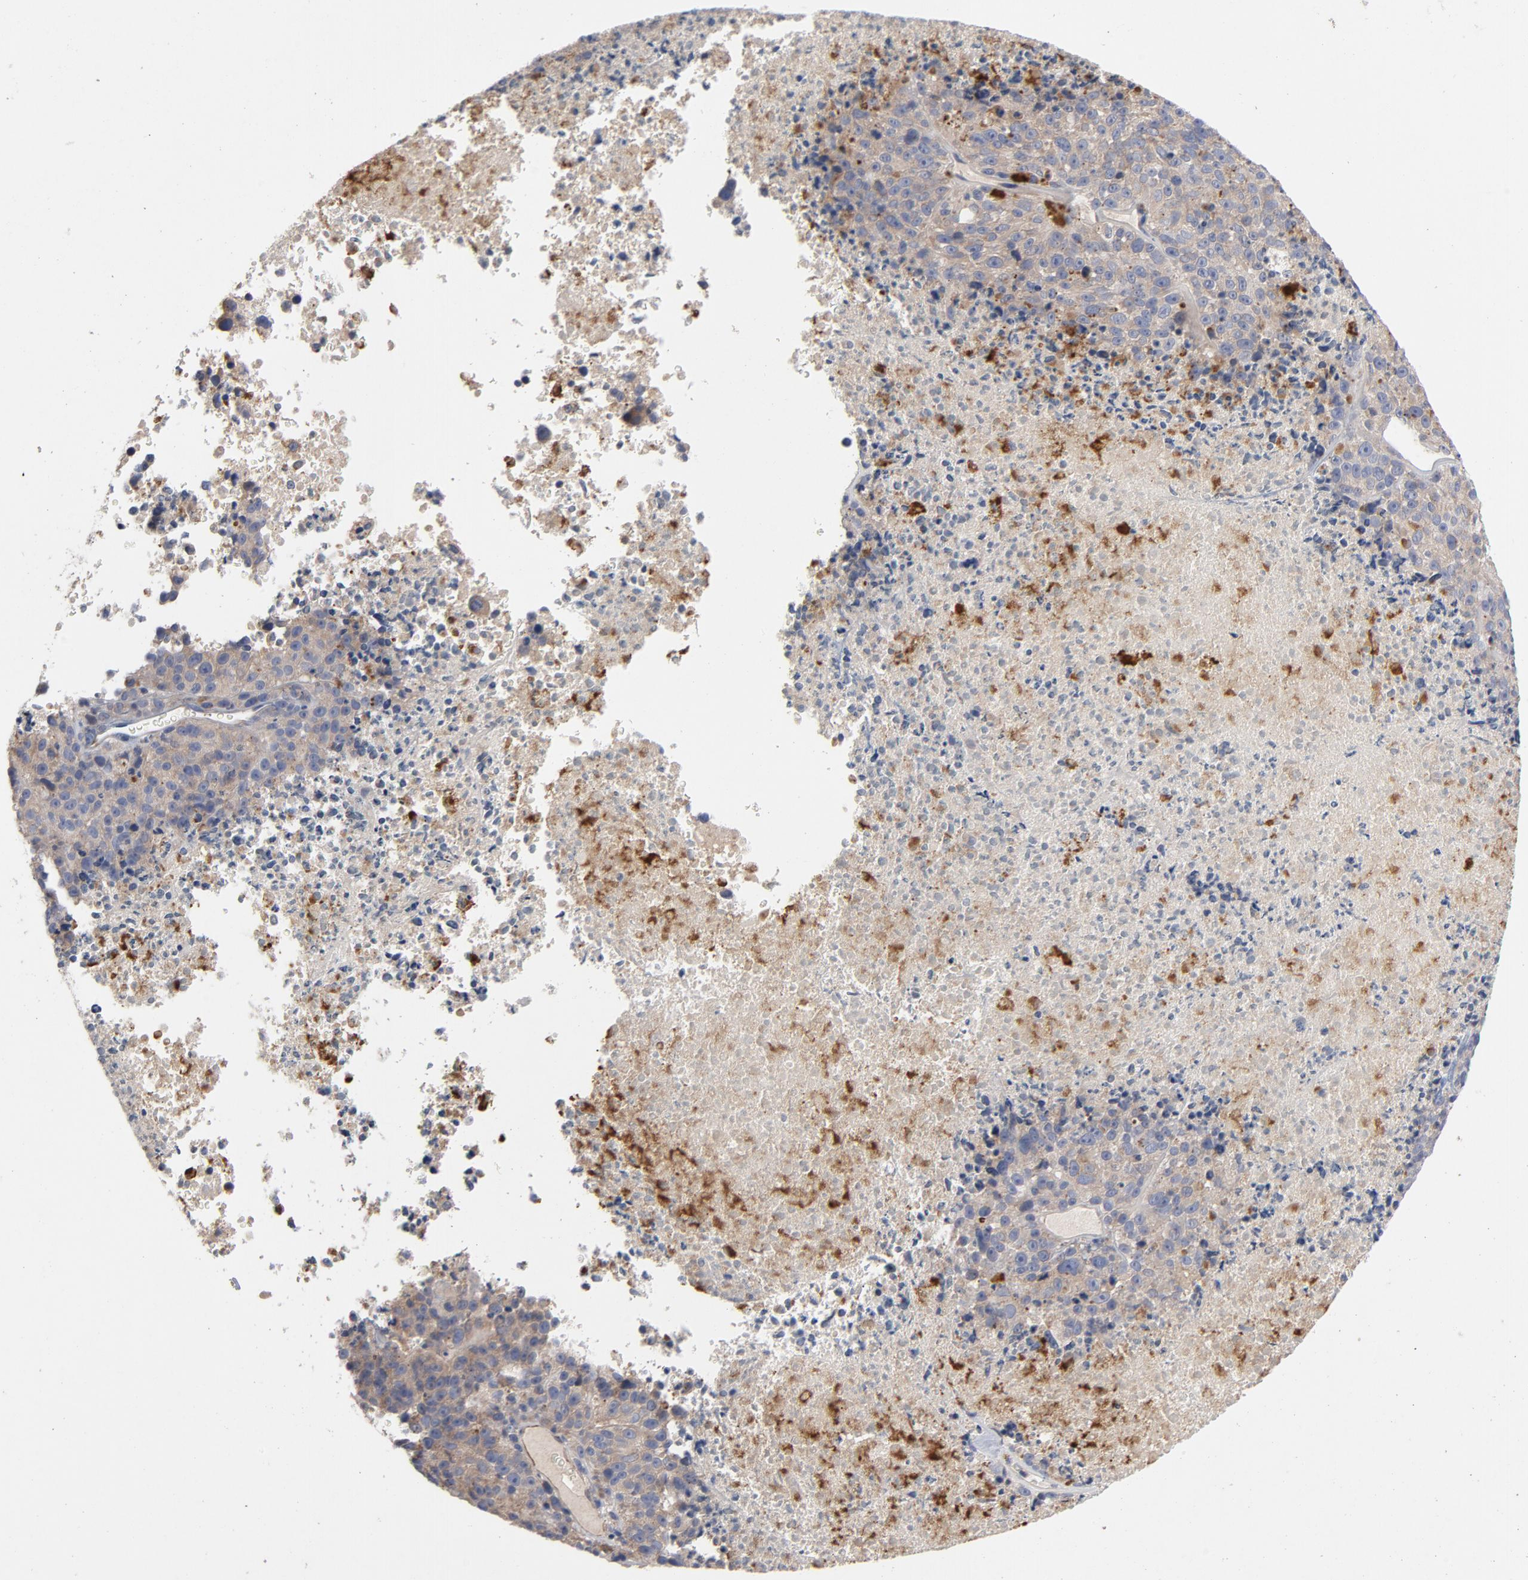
{"staining": {"intensity": "moderate", "quantity": ">75%", "location": "cytoplasmic/membranous"}, "tissue": "melanoma", "cell_type": "Tumor cells", "image_type": "cancer", "snomed": [{"axis": "morphology", "description": "Malignant melanoma, Metastatic site"}, {"axis": "topography", "description": "Cerebral cortex"}], "caption": "Melanoma was stained to show a protein in brown. There is medium levels of moderate cytoplasmic/membranous expression in about >75% of tumor cells. The staining was performed using DAB to visualize the protein expression in brown, while the nuclei were stained in blue with hematoxylin (Magnification: 20x).", "gene": "CCDC134", "patient": {"sex": "female", "age": 52}}